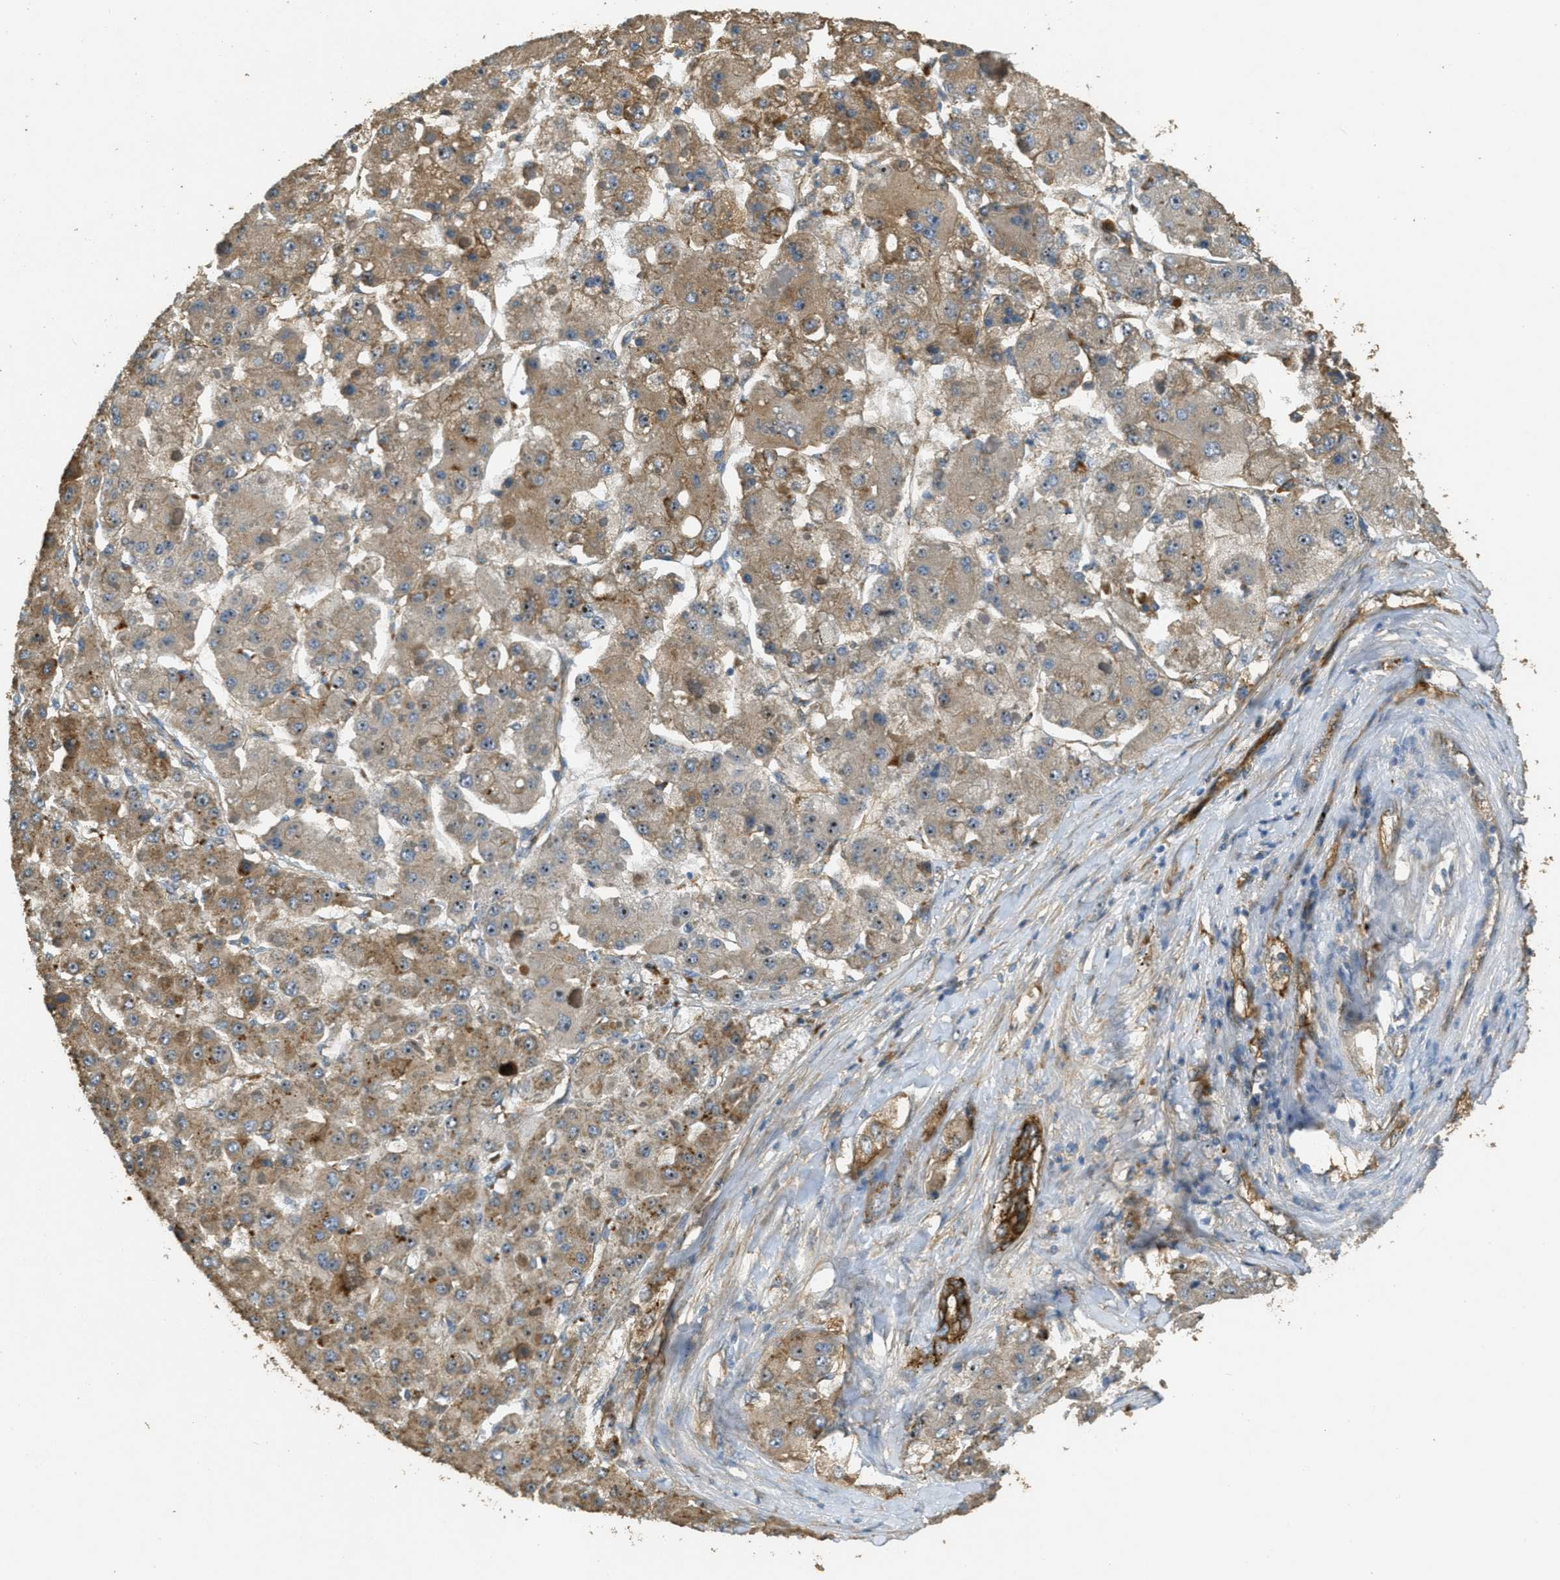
{"staining": {"intensity": "moderate", "quantity": "25%-75%", "location": "cytoplasmic/membranous,nuclear"}, "tissue": "liver cancer", "cell_type": "Tumor cells", "image_type": "cancer", "snomed": [{"axis": "morphology", "description": "Carcinoma, Hepatocellular, NOS"}, {"axis": "topography", "description": "Liver"}], "caption": "Immunohistochemistry image of liver cancer stained for a protein (brown), which exhibits medium levels of moderate cytoplasmic/membranous and nuclear staining in about 25%-75% of tumor cells.", "gene": "OSMR", "patient": {"sex": "female", "age": 73}}